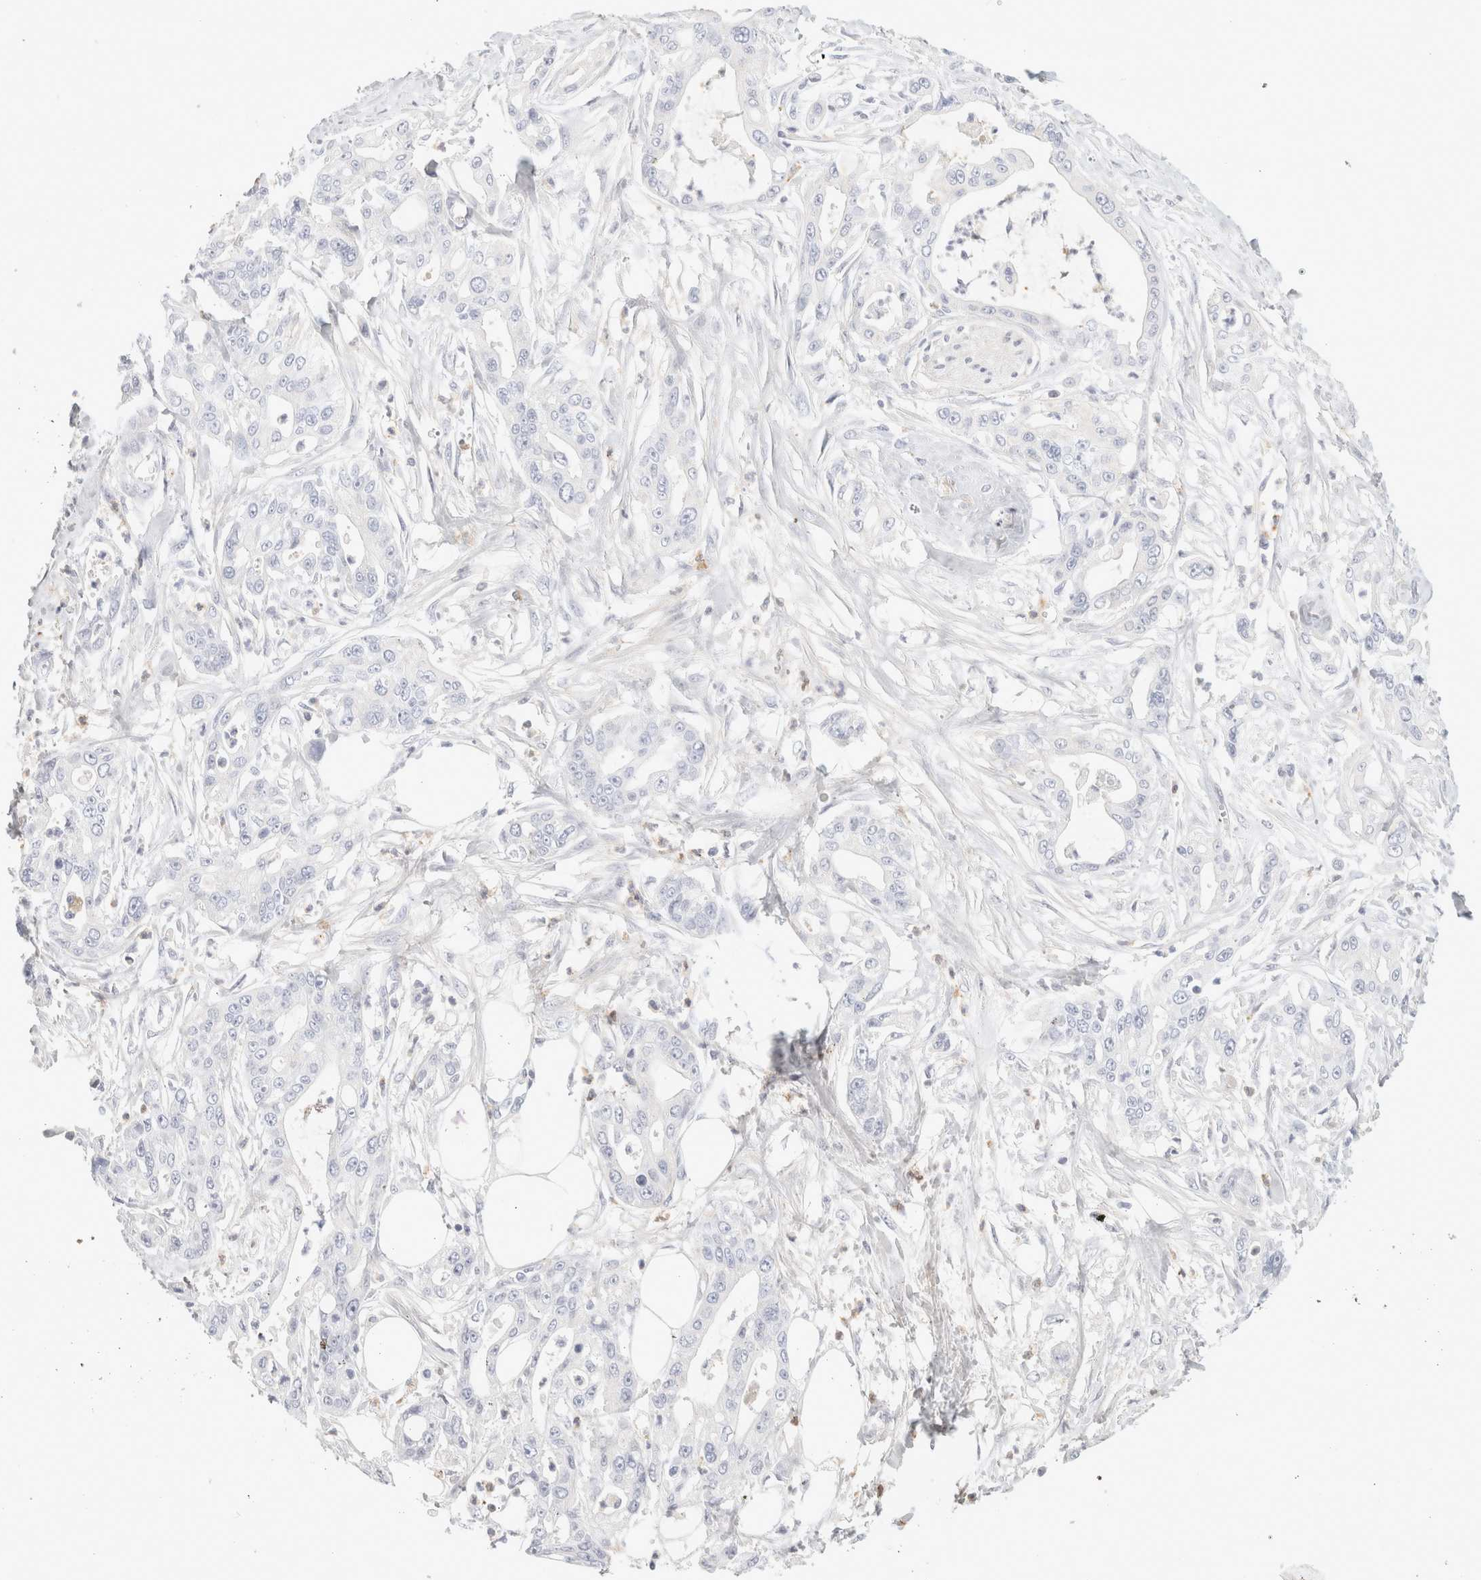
{"staining": {"intensity": "negative", "quantity": "none", "location": "none"}, "tissue": "pancreatic cancer", "cell_type": "Tumor cells", "image_type": "cancer", "snomed": [{"axis": "morphology", "description": "Adenocarcinoma, NOS"}, {"axis": "topography", "description": "Pancreas"}], "caption": "Histopathology image shows no protein positivity in tumor cells of pancreatic cancer (adenocarcinoma) tissue.", "gene": "FGL2", "patient": {"sex": "male", "age": 68}}